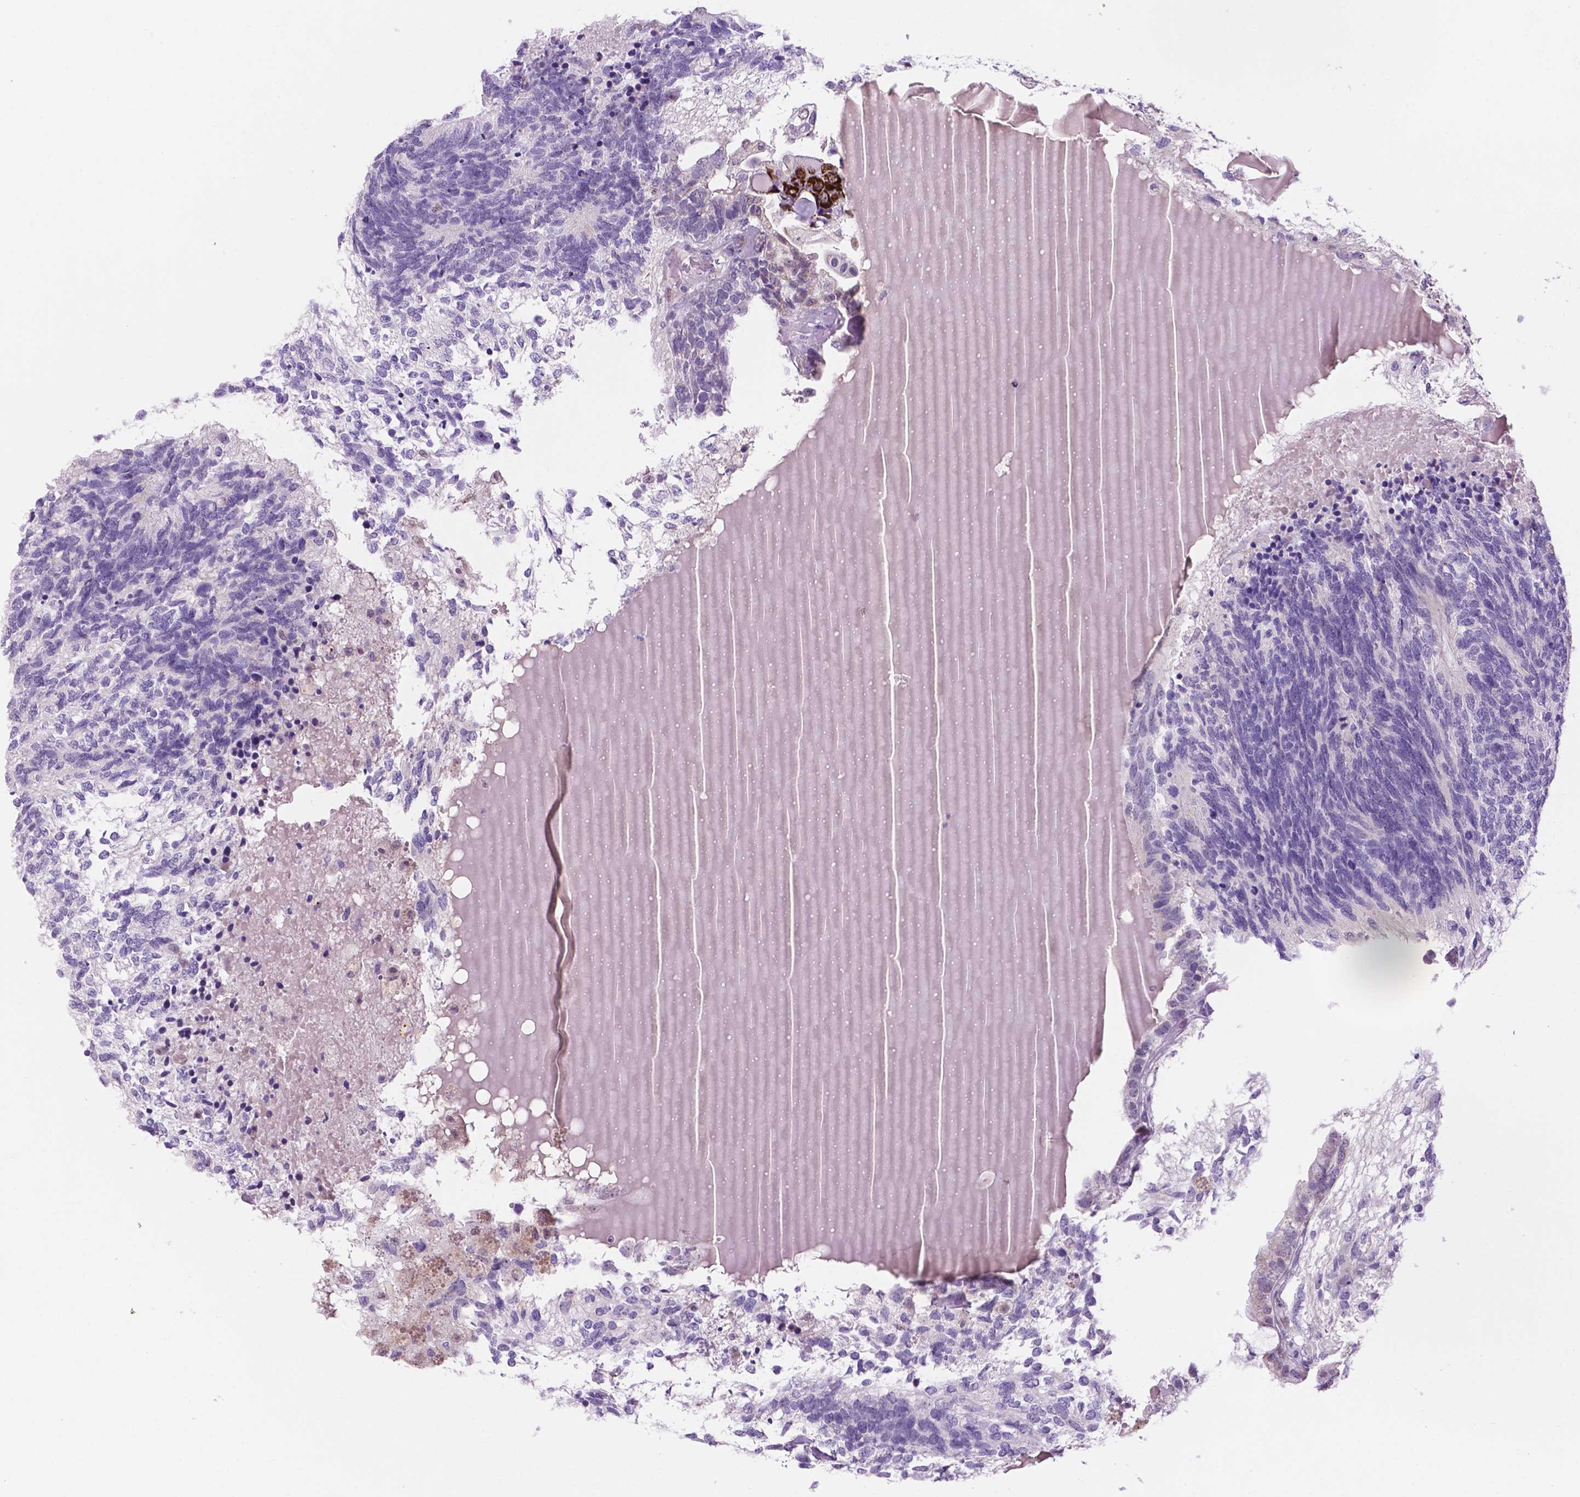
{"staining": {"intensity": "negative", "quantity": "none", "location": "none"}, "tissue": "testis cancer", "cell_type": "Tumor cells", "image_type": "cancer", "snomed": [{"axis": "morphology", "description": "Seminoma, NOS"}, {"axis": "morphology", "description": "Carcinoma, Embryonal, NOS"}, {"axis": "topography", "description": "Testis"}], "caption": "The photomicrograph displays no significant expression in tumor cells of embryonal carcinoma (testis).", "gene": "C18orf21", "patient": {"sex": "male", "age": 41}}